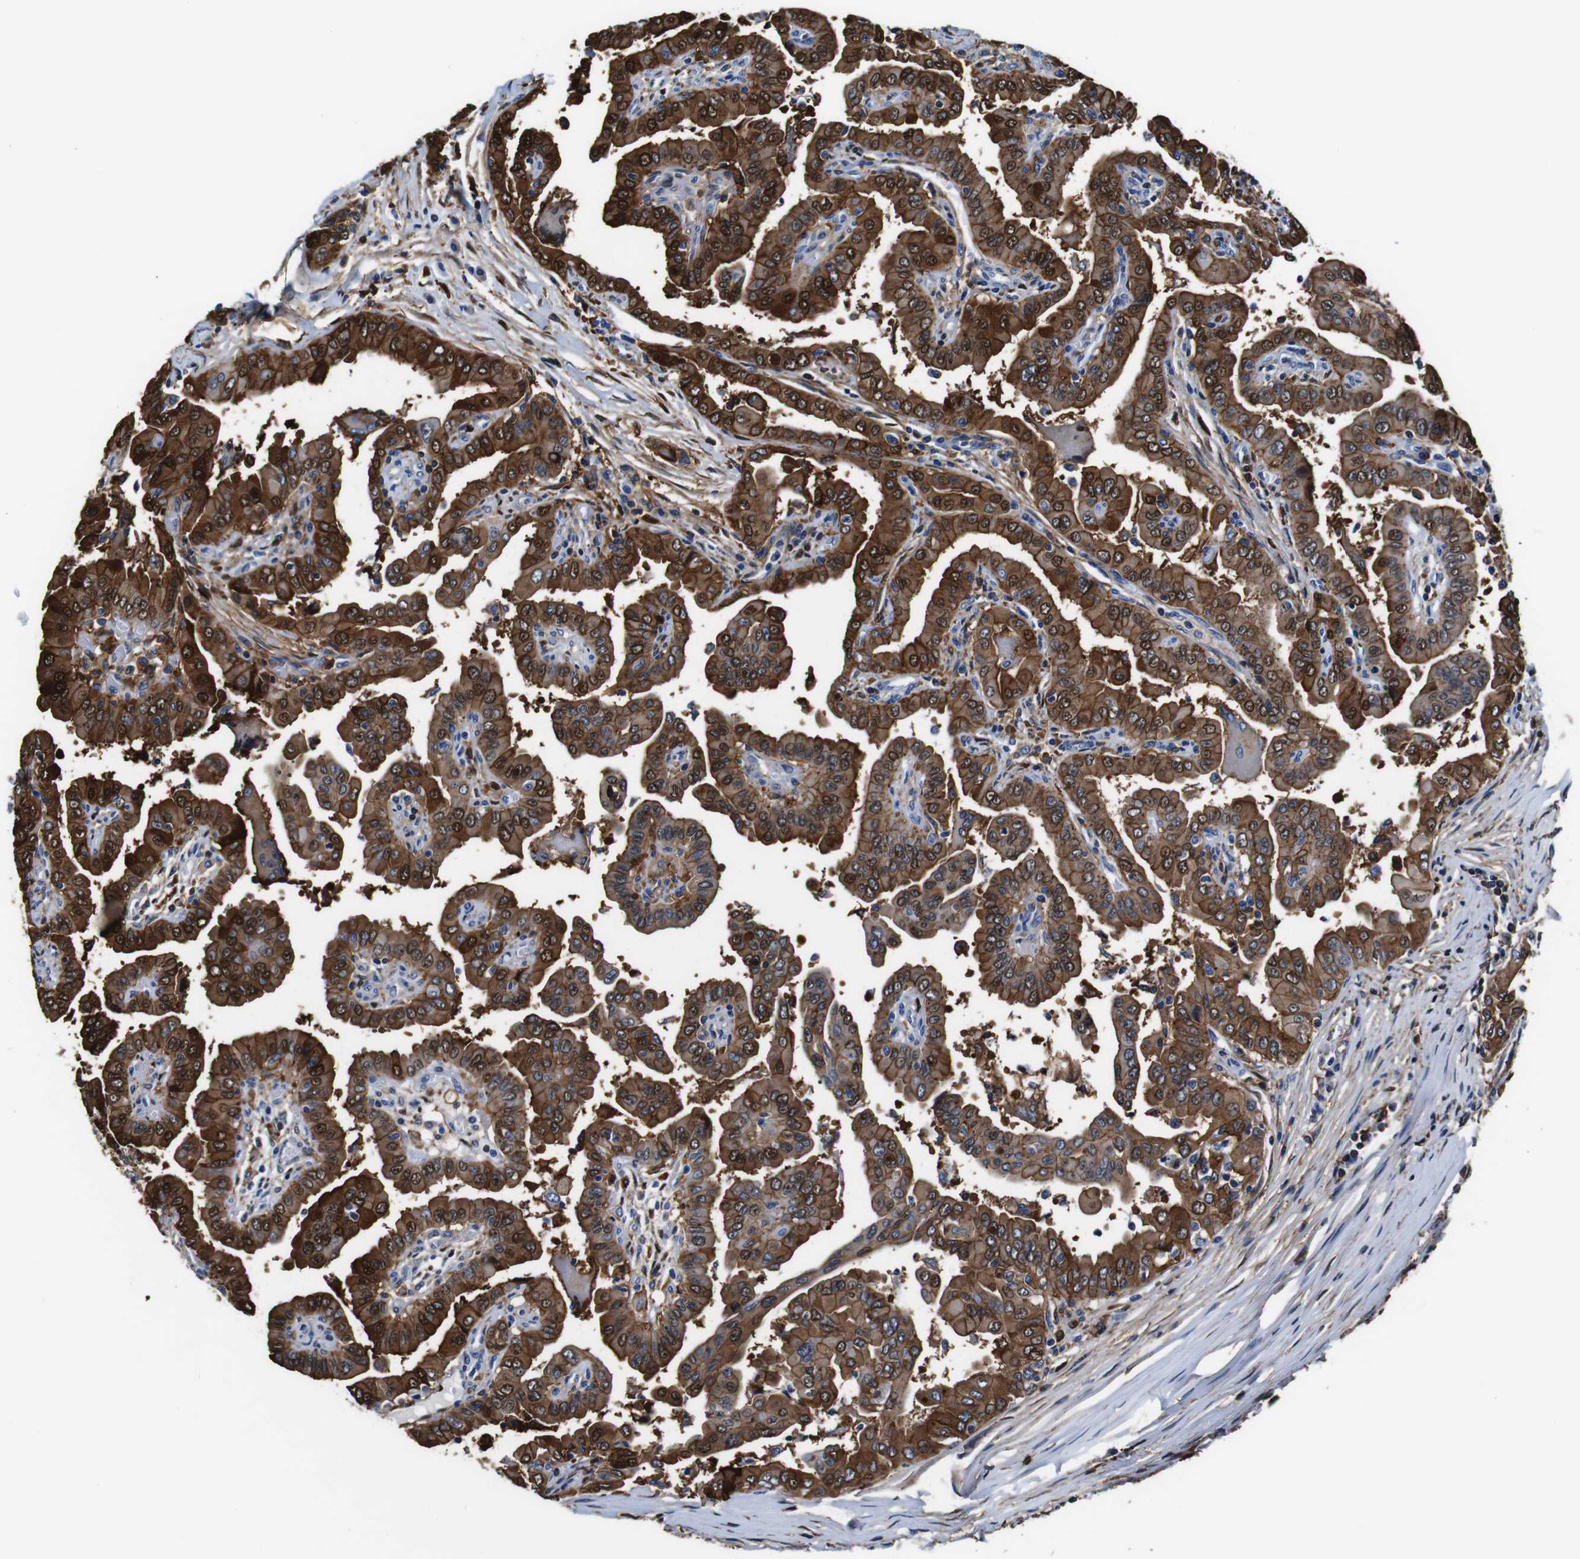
{"staining": {"intensity": "strong", "quantity": ">75%", "location": "cytoplasmic/membranous,nuclear"}, "tissue": "thyroid cancer", "cell_type": "Tumor cells", "image_type": "cancer", "snomed": [{"axis": "morphology", "description": "Papillary adenocarcinoma, NOS"}, {"axis": "topography", "description": "Thyroid gland"}], "caption": "Immunohistochemistry photomicrograph of neoplastic tissue: thyroid cancer stained using immunohistochemistry (IHC) shows high levels of strong protein expression localized specifically in the cytoplasmic/membranous and nuclear of tumor cells, appearing as a cytoplasmic/membranous and nuclear brown color.", "gene": "ANXA1", "patient": {"sex": "male", "age": 33}}